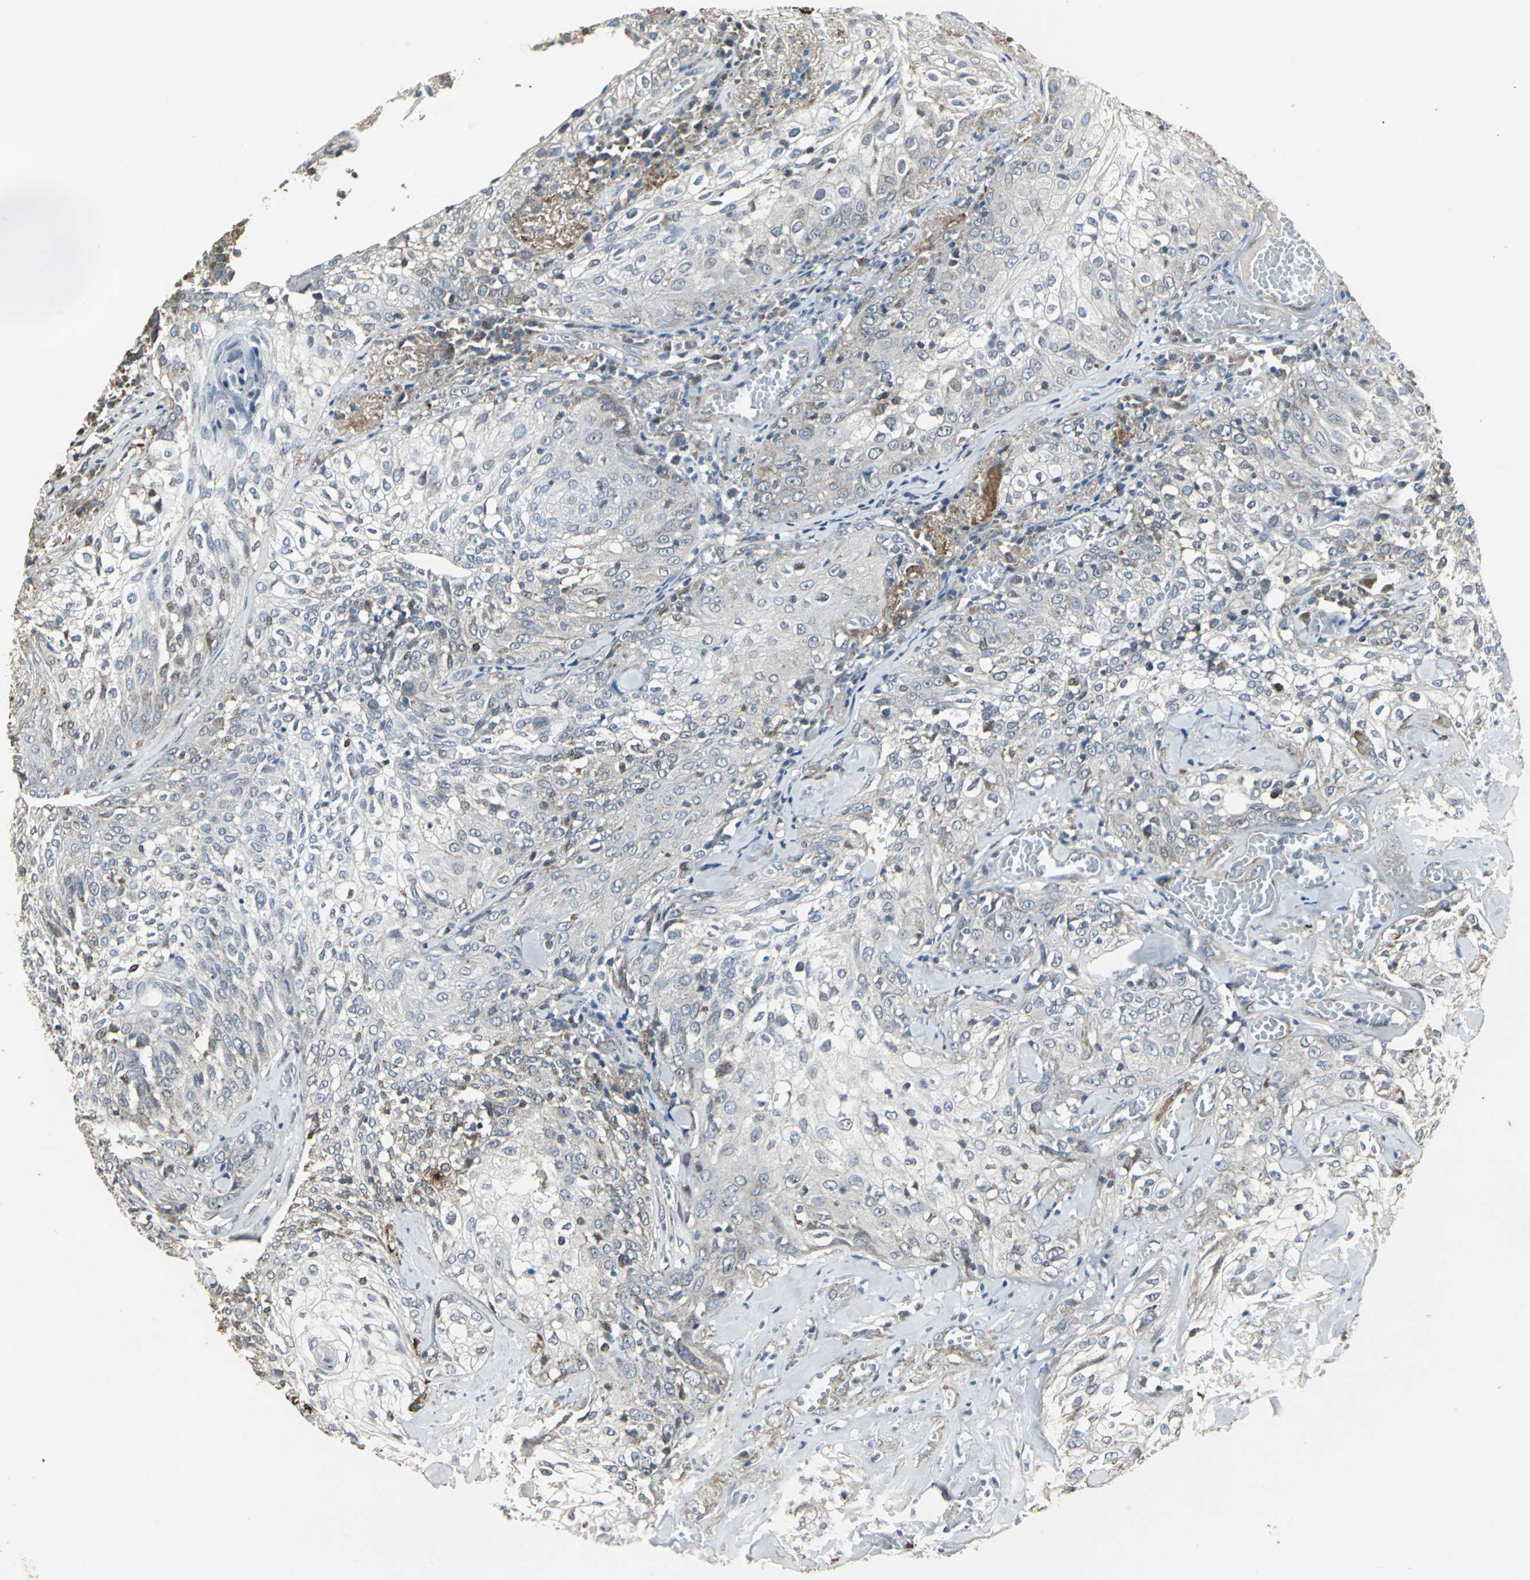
{"staining": {"intensity": "negative", "quantity": "none", "location": "none"}, "tissue": "skin cancer", "cell_type": "Tumor cells", "image_type": "cancer", "snomed": [{"axis": "morphology", "description": "Squamous cell carcinoma, NOS"}, {"axis": "topography", "description": "Skin"}], "caption": "IHC photomicrograph of neoplastic tissue: skin squamous cell carcinoma stained with DAB reveals no significant protein staining in tumor cells.", "gene": "DNAJB4", "patient": {"sex": "male", "age": 65}}